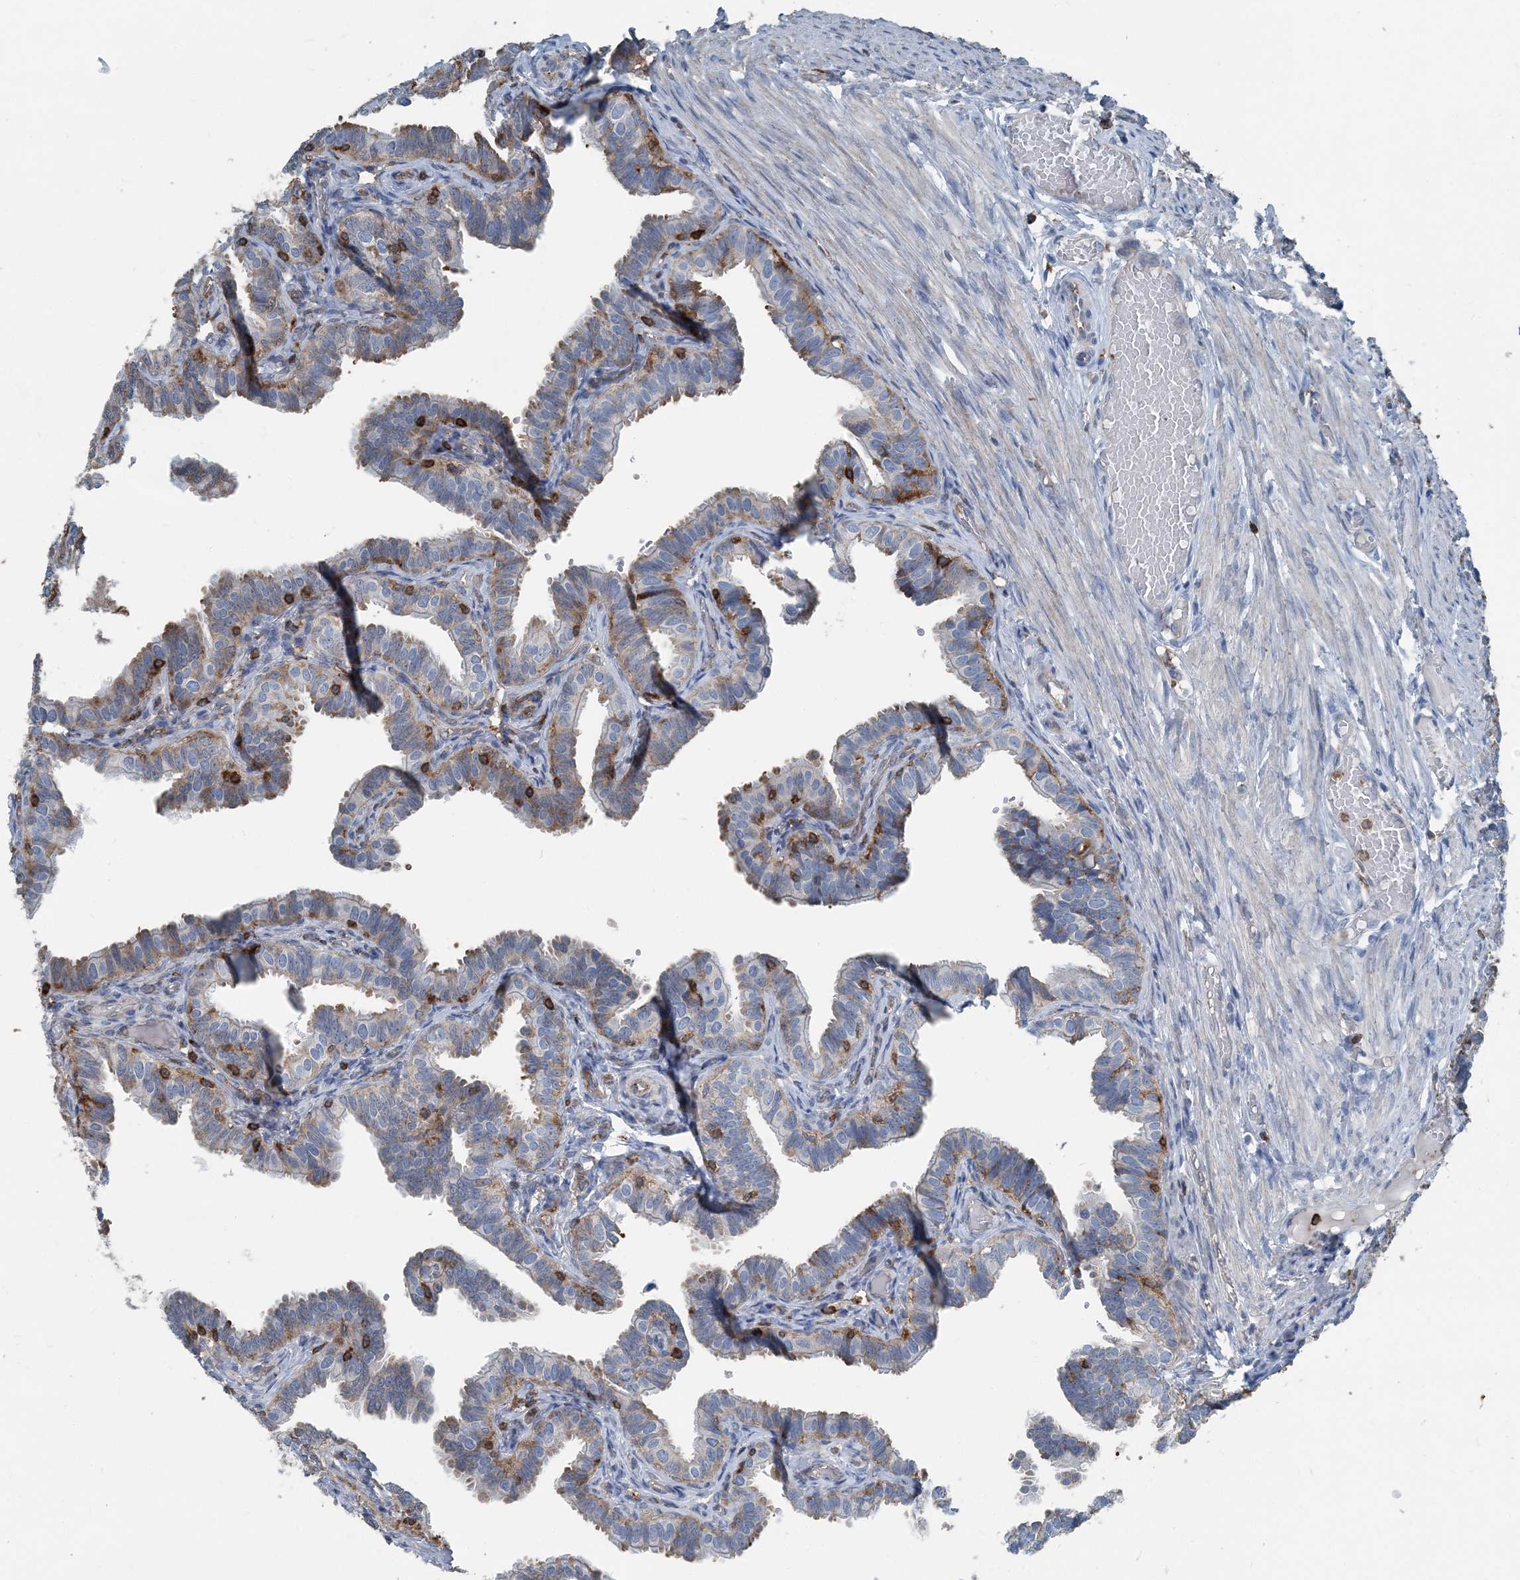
{"staining": {"intensity": "negative", "quantity": "none", "location": "none"}, "tissue": "fallopian tube", "cell_type": "Glandular cells", "image_type": "normal", "snomed": [{"axis": "morphology", "description": "Normal tissue, NOS"}, {"axis": "topography", "description": "Fallopian tube"}], "caption": "This micrograph is of unremarkable fallopian tube stained with IHC to label a protein in brown with the nuclei are counter-stained blue. There is no positivity in glandular cells. The staining is performed using DAB brown chromogen with nuclei counter-stained in using hematoxylin.", "gene": "CFL1", "patient": {"sex": "female", "age": 39}}